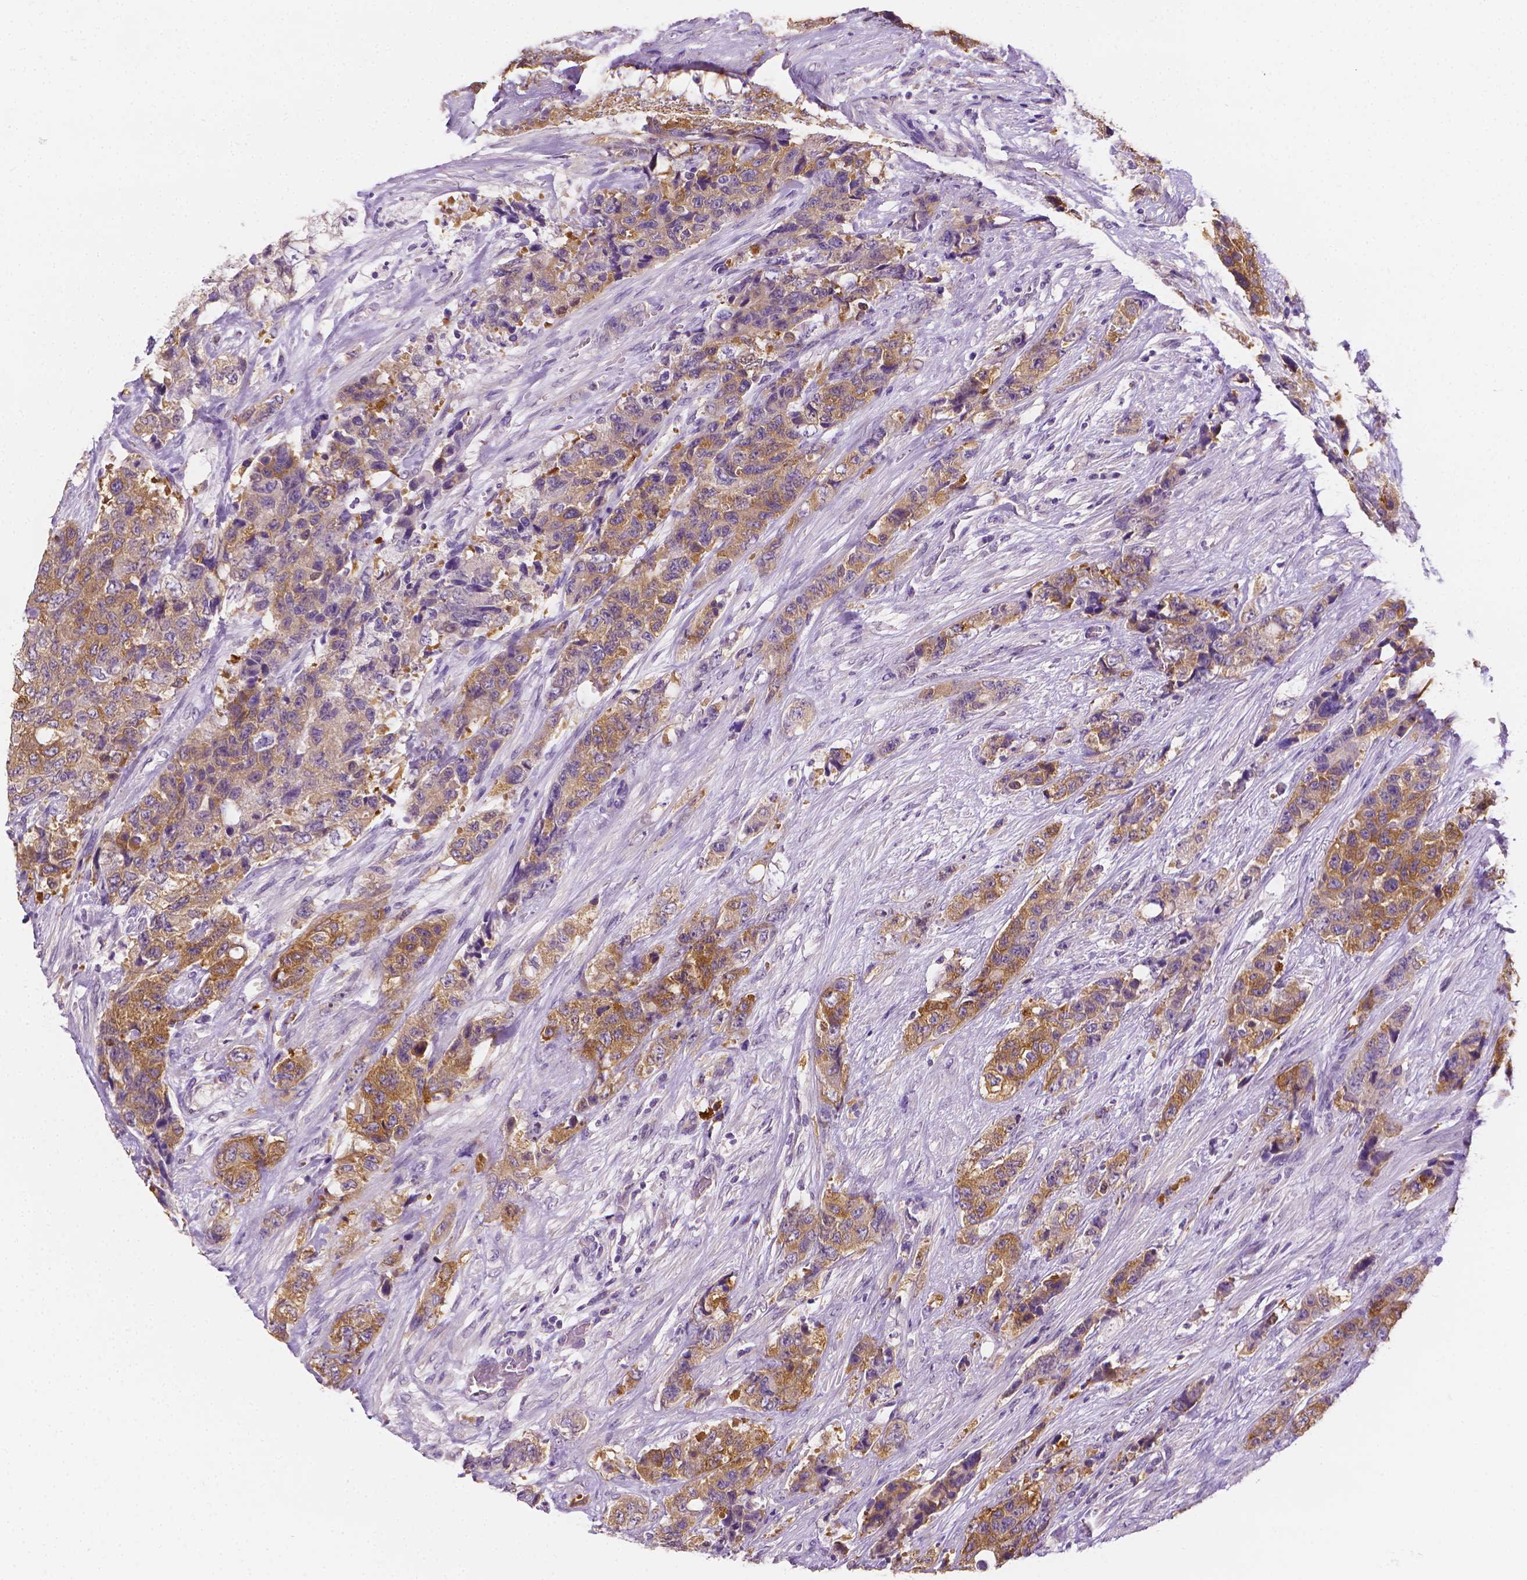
{"staining": {"intensity": "moderate", "quantity": ">75%", "location": "cytoplasmic/membranous"}, "tissue": "urothelial cancer", "cell_type": "Tumor cells", "image_type": "cancer", "snomed": [{"axis": "morphology", "description": "Urothelial carcinoma, High grade"}, {"axis": "topography", "description": "Urinary bladder"}], "caption": "High-grade urothelial carcinoma stained with DAB (3,3'-diaminobenzidine) IHC displays medium levels of moderate cytoplasmic/membranous expression in about >75% of tumor cells.", "gene": "FASN", "patient": {"sex": "female", "age": 78}}